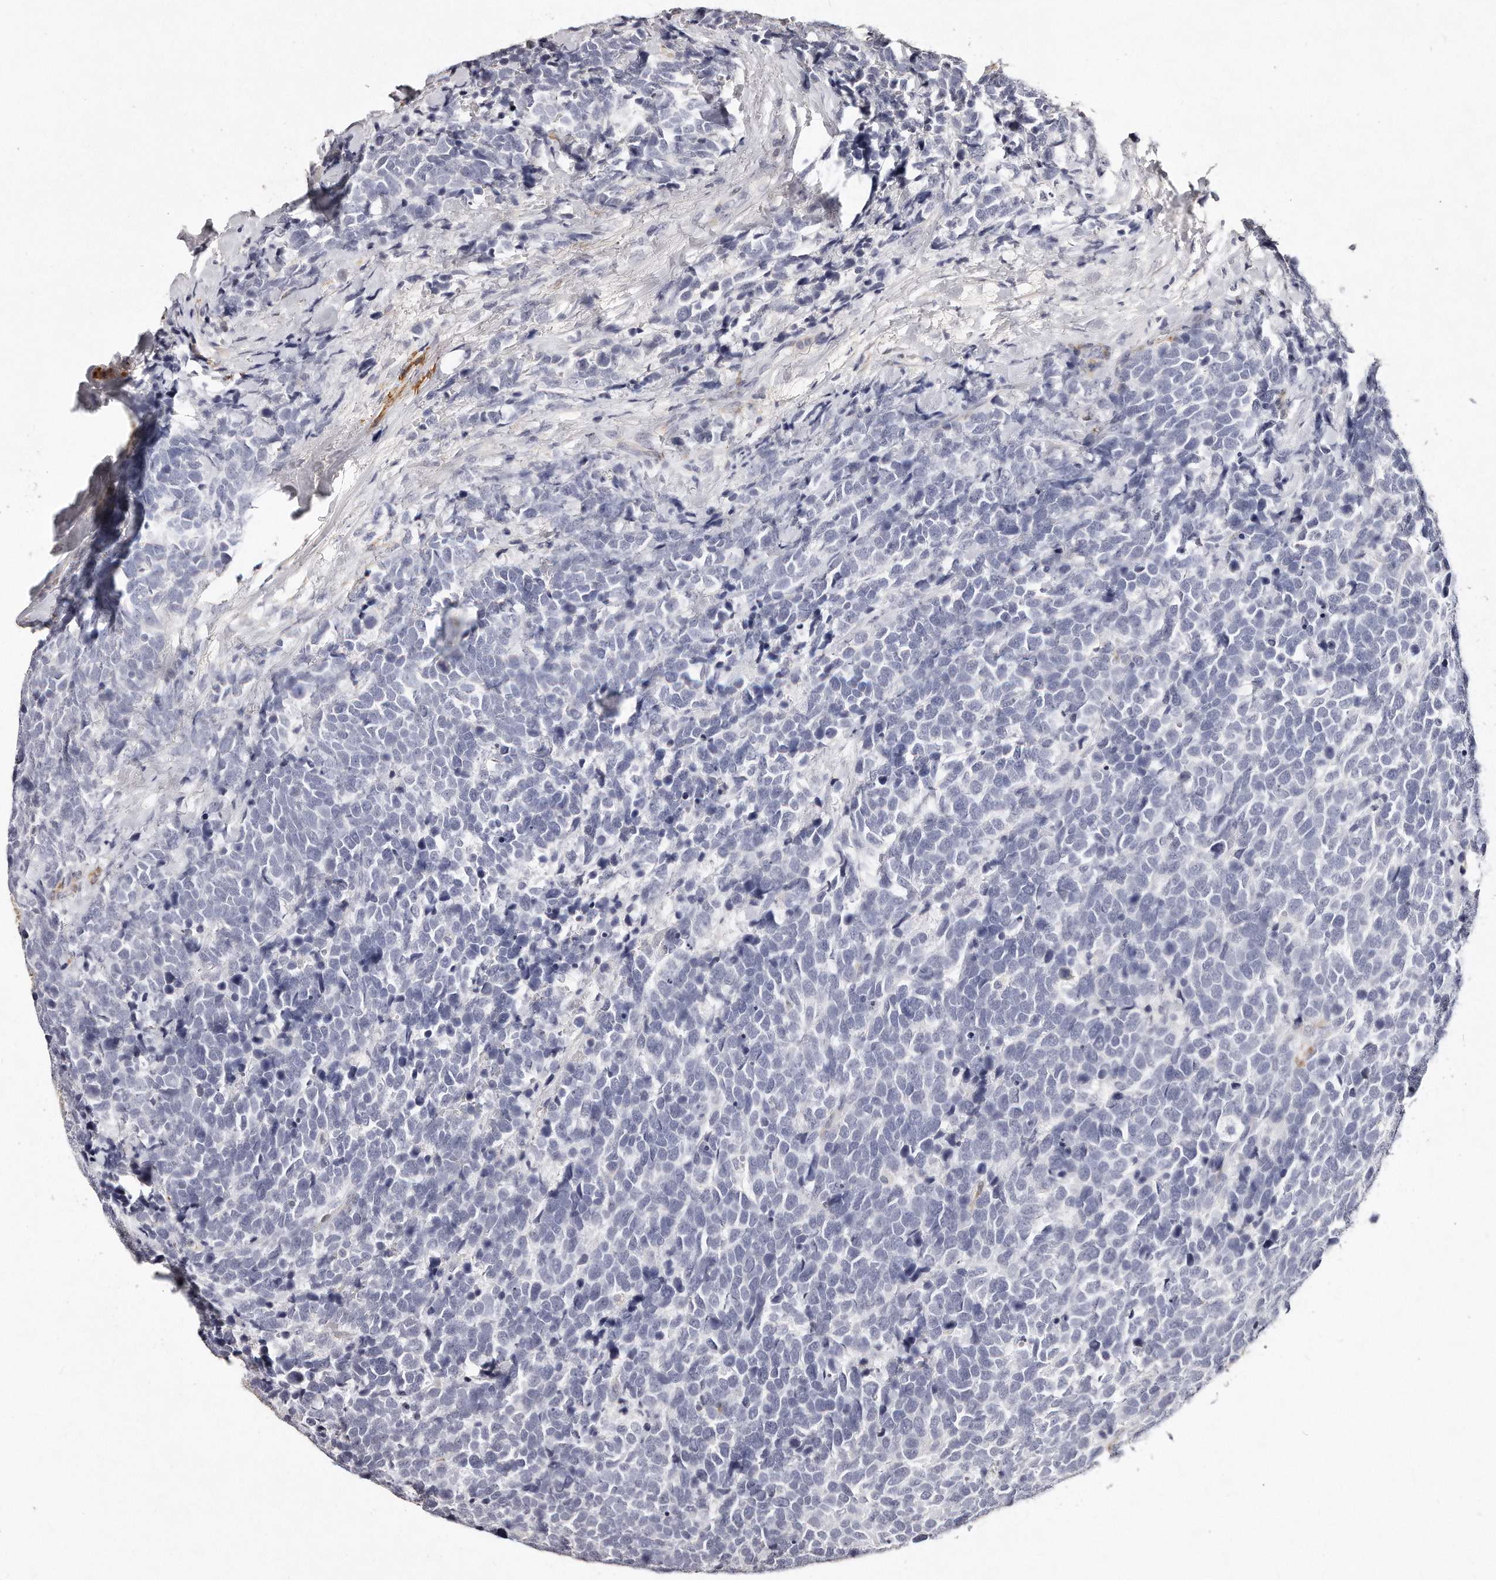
{"staining": {"intensity": "negative", "quantity": "none", "location": "none"}, "tissue": "urothelial cancer", "cell_type": "Tumor cells", "image_type": "cancer", "snomed": [{"axis": "morphology", "description": "Urothelial carcinoma, High grade"}, {"axis": "topography", "description": "Urinary bladder"}], "caption": "This is a micrograph of IHC staining of urothelial cancer, which shows no expression in tumor cells. (DAB (3,3'-diaminobenzidine) immunohistochemistry with hematoxylin counter stain).", "gene": "LMOD1", "patient": {"sex": "female", "age": 82}}